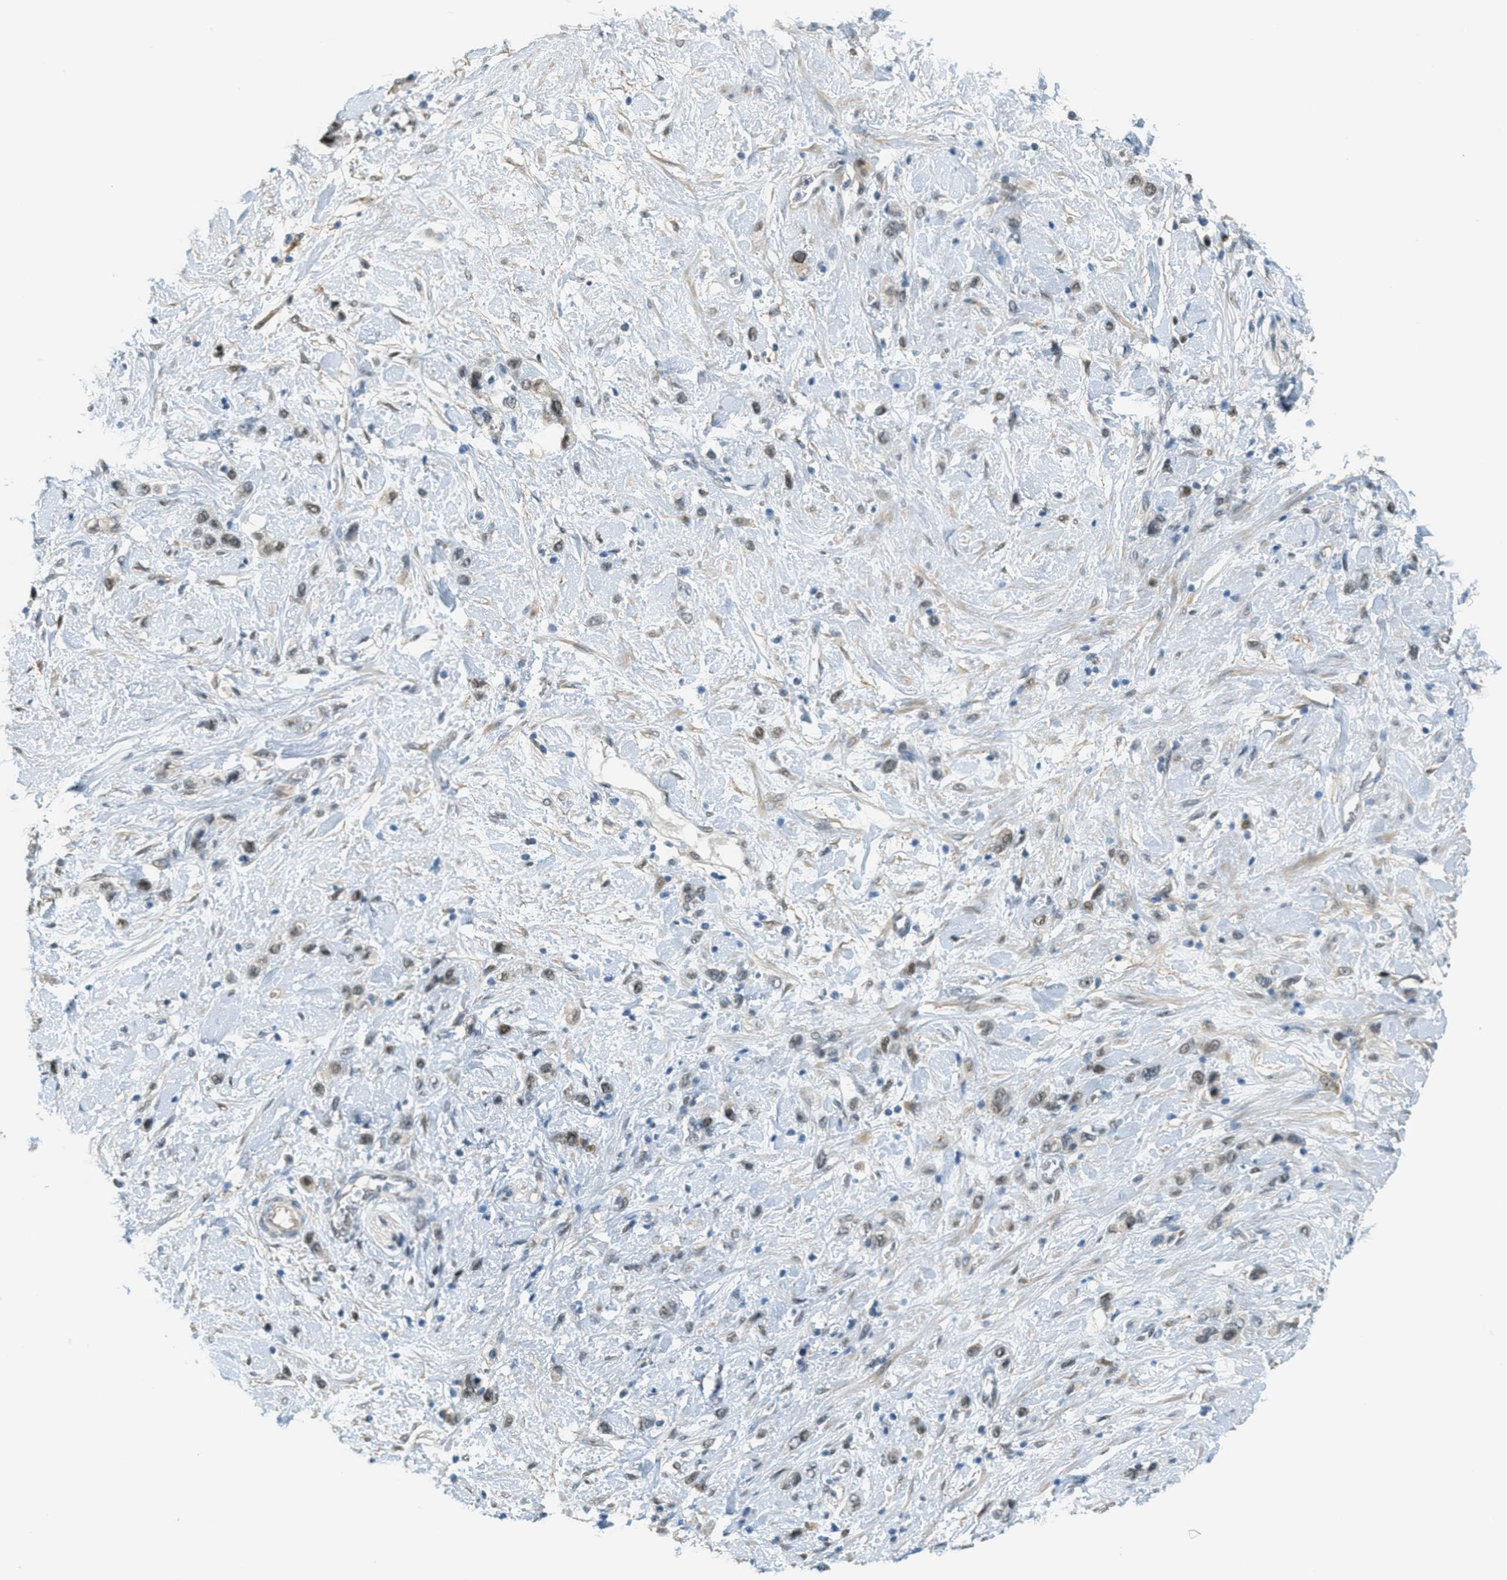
{"staining": {"intensity": "weak", "quantity": "25%-75%", "location": "nuclear"}, "tissue": "stomach cancer", "cell_type": "Tumor cells", "image_type": "cancer", "snomed": [{"axis": "morphology", "description": "Adenocarcinoma, NOS"}, {"axis": "morphology", "description": "Adenocarcinoma, High grade"}, {"axis": "topography", "description": "Stomach, upper"}, {"axis": "topography", "description": "Stomach, lower"}], "caption": "An IHC micrograph of neoplastic tissue is shown. Protein staining in brown labels weak nuclear positivity in adenocarcinoma (stomach) within tumor cells.", "gene": "TCF3", "patient": {"sex": "female", "age": 65}}